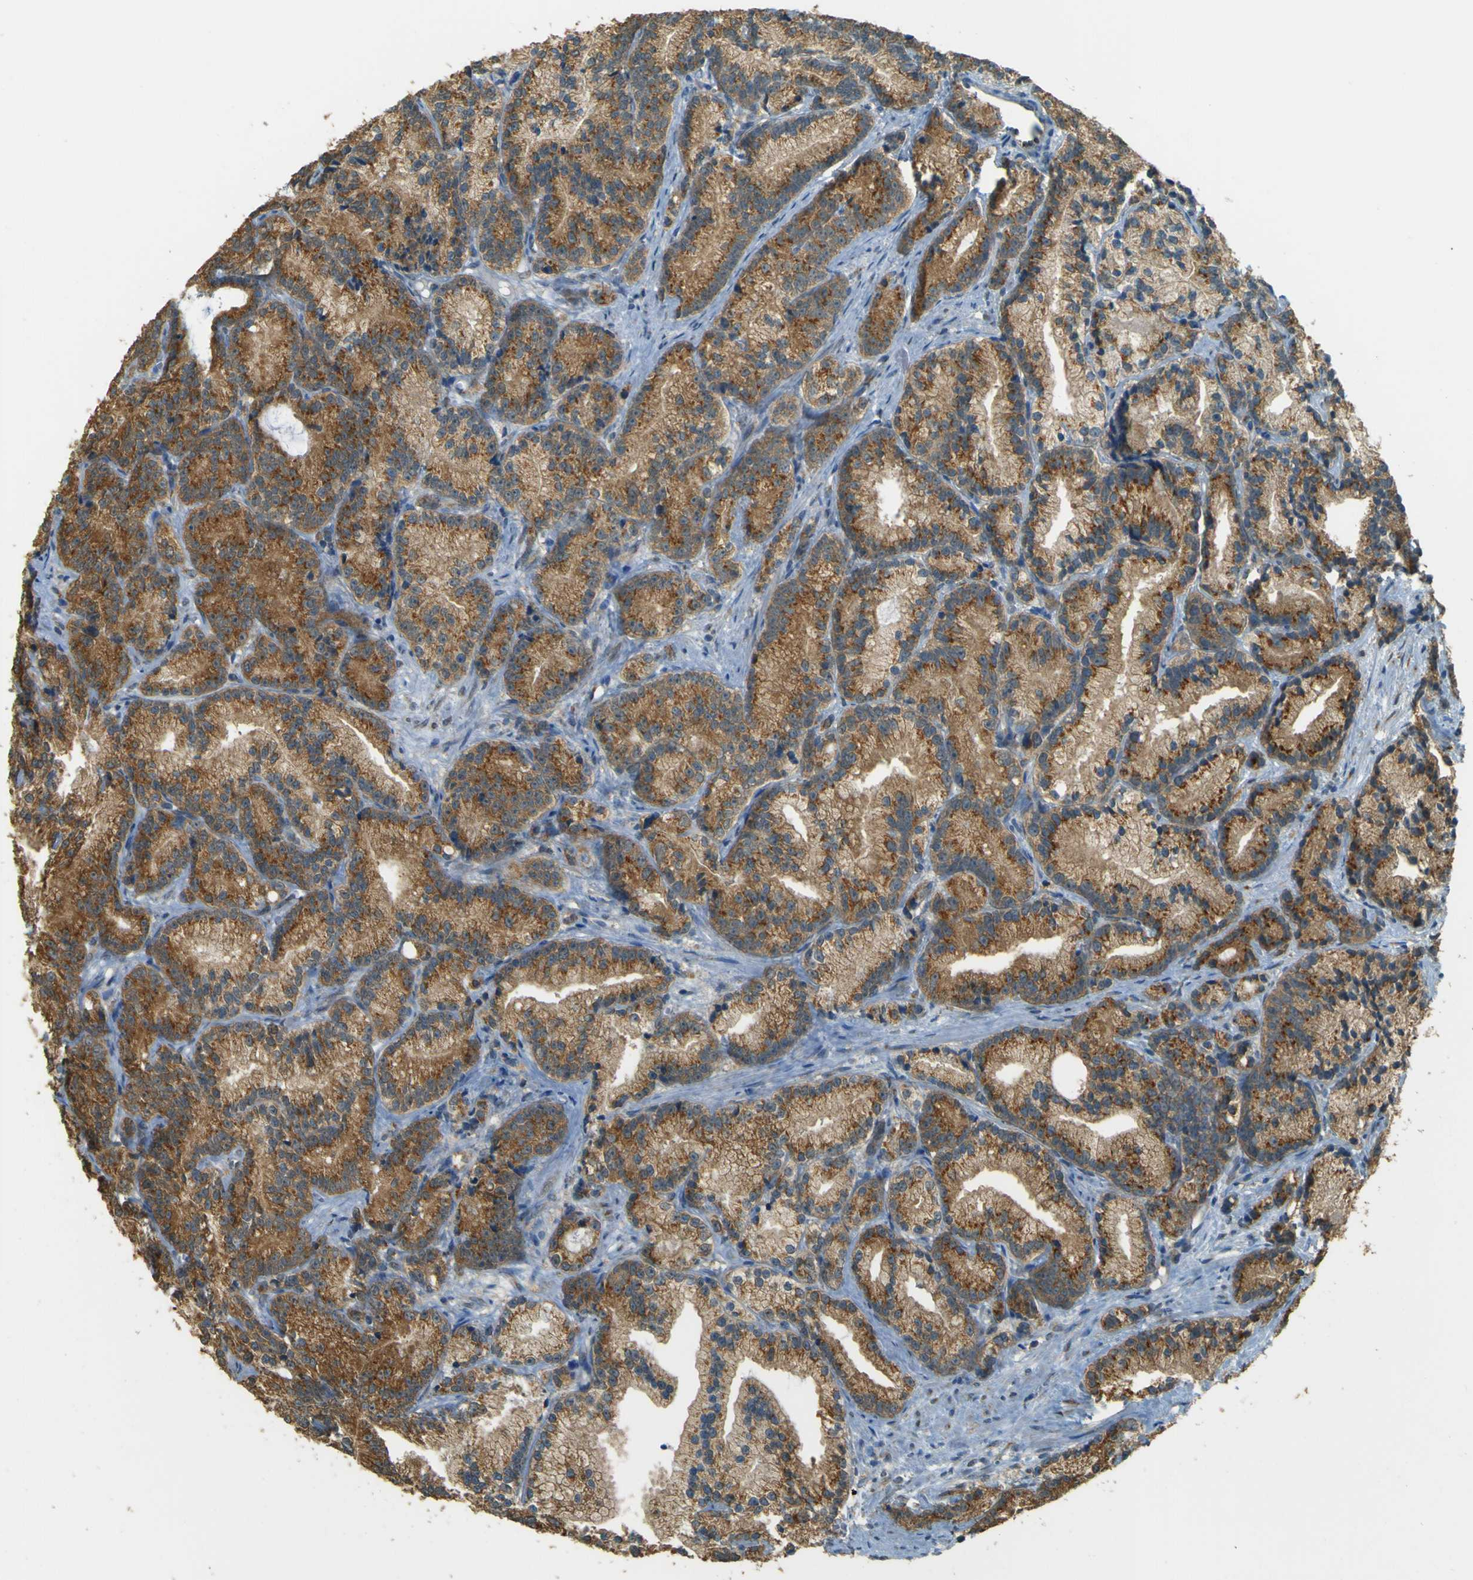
{"staining": {"intensity": "strong", "quantity": ">75%", "location": "cytoplasmic/membranous"}, "tissue": "prostate cancer", "cell_type": "Tumor cells", "image_type": "cancer", "snomed": [{"axis": "morphology", "description": "Adenocarcinoma, Low grade"}, {"axis": "topography", "description": "Prostate"}], "caption": "A brown stain highlights strong cytoplasmic/membranous positivity of a protein in human prostate cancer (low-grade adenocarcinoma) tumor cells.", "gene": "GOLGA1", "patient": {"sex": "male", "age": 89}}